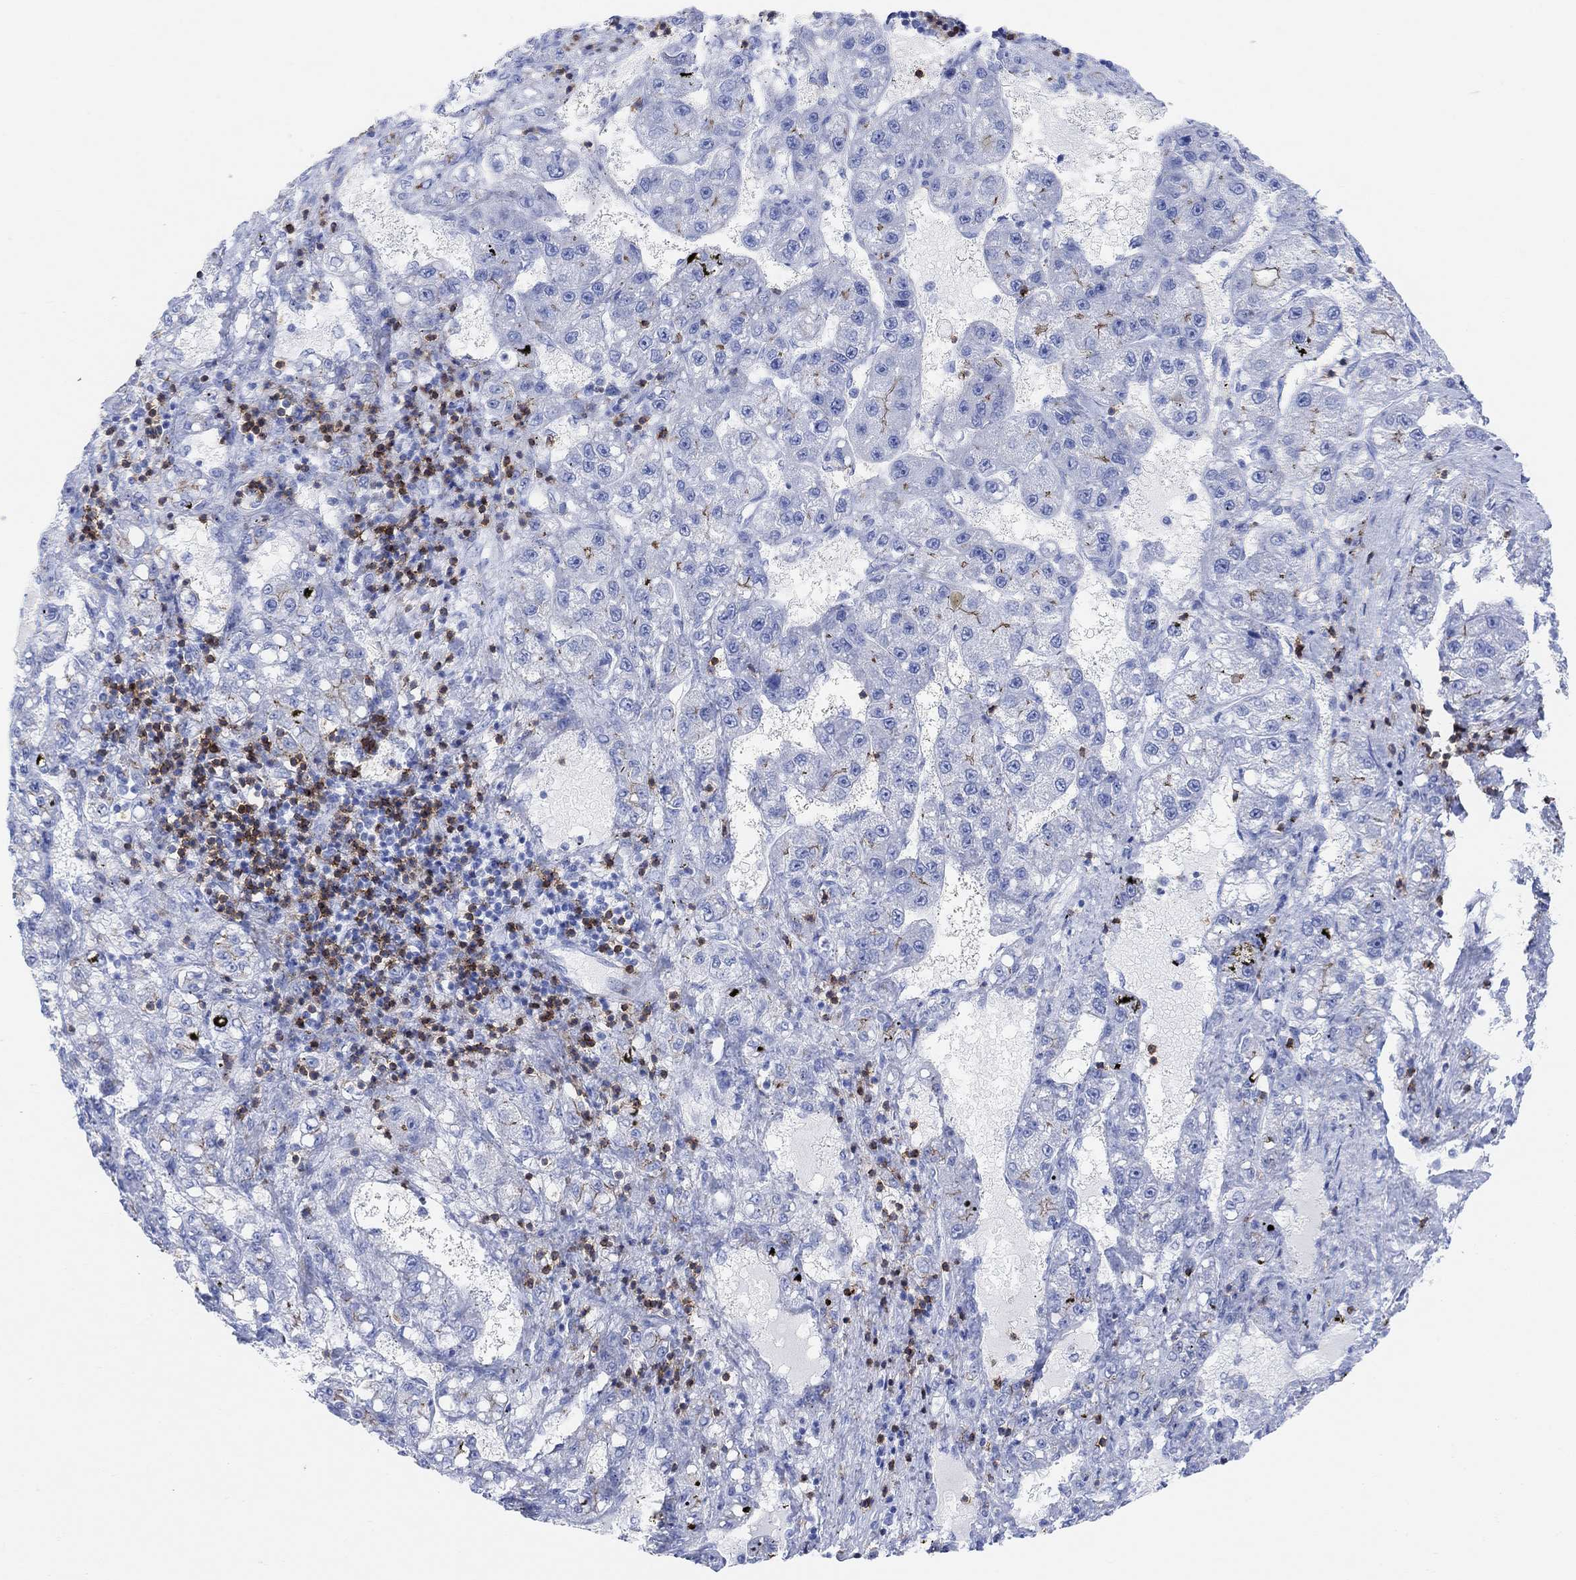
{"staining": {"intensity": "moderate", "quantity": "<25%", "location": "cytoplasmic/membranous"}, "tissue": "liver cancer", "cell_type": "Tumor cells", "image_type": "cancer", "snomed": [{"axis": "morphology", "description": "Carcinoma, Hepatocellular, NOS"}, {"axis": "topography", "description": "Liver"}], "caption": "High-power microscopy captured an IHC photomicrograph of hepatocellular carcinoma (liver), revealing moderate cytoplasmic/membranous positivity in approximately <25% of tumor cells. The staining was performed using DAB, with brown indicating positive protein expression. Nuclei are stained blue with hematoxylin.", "gene": "GPR65", "patient": {"sex": "female", "age": 65}}